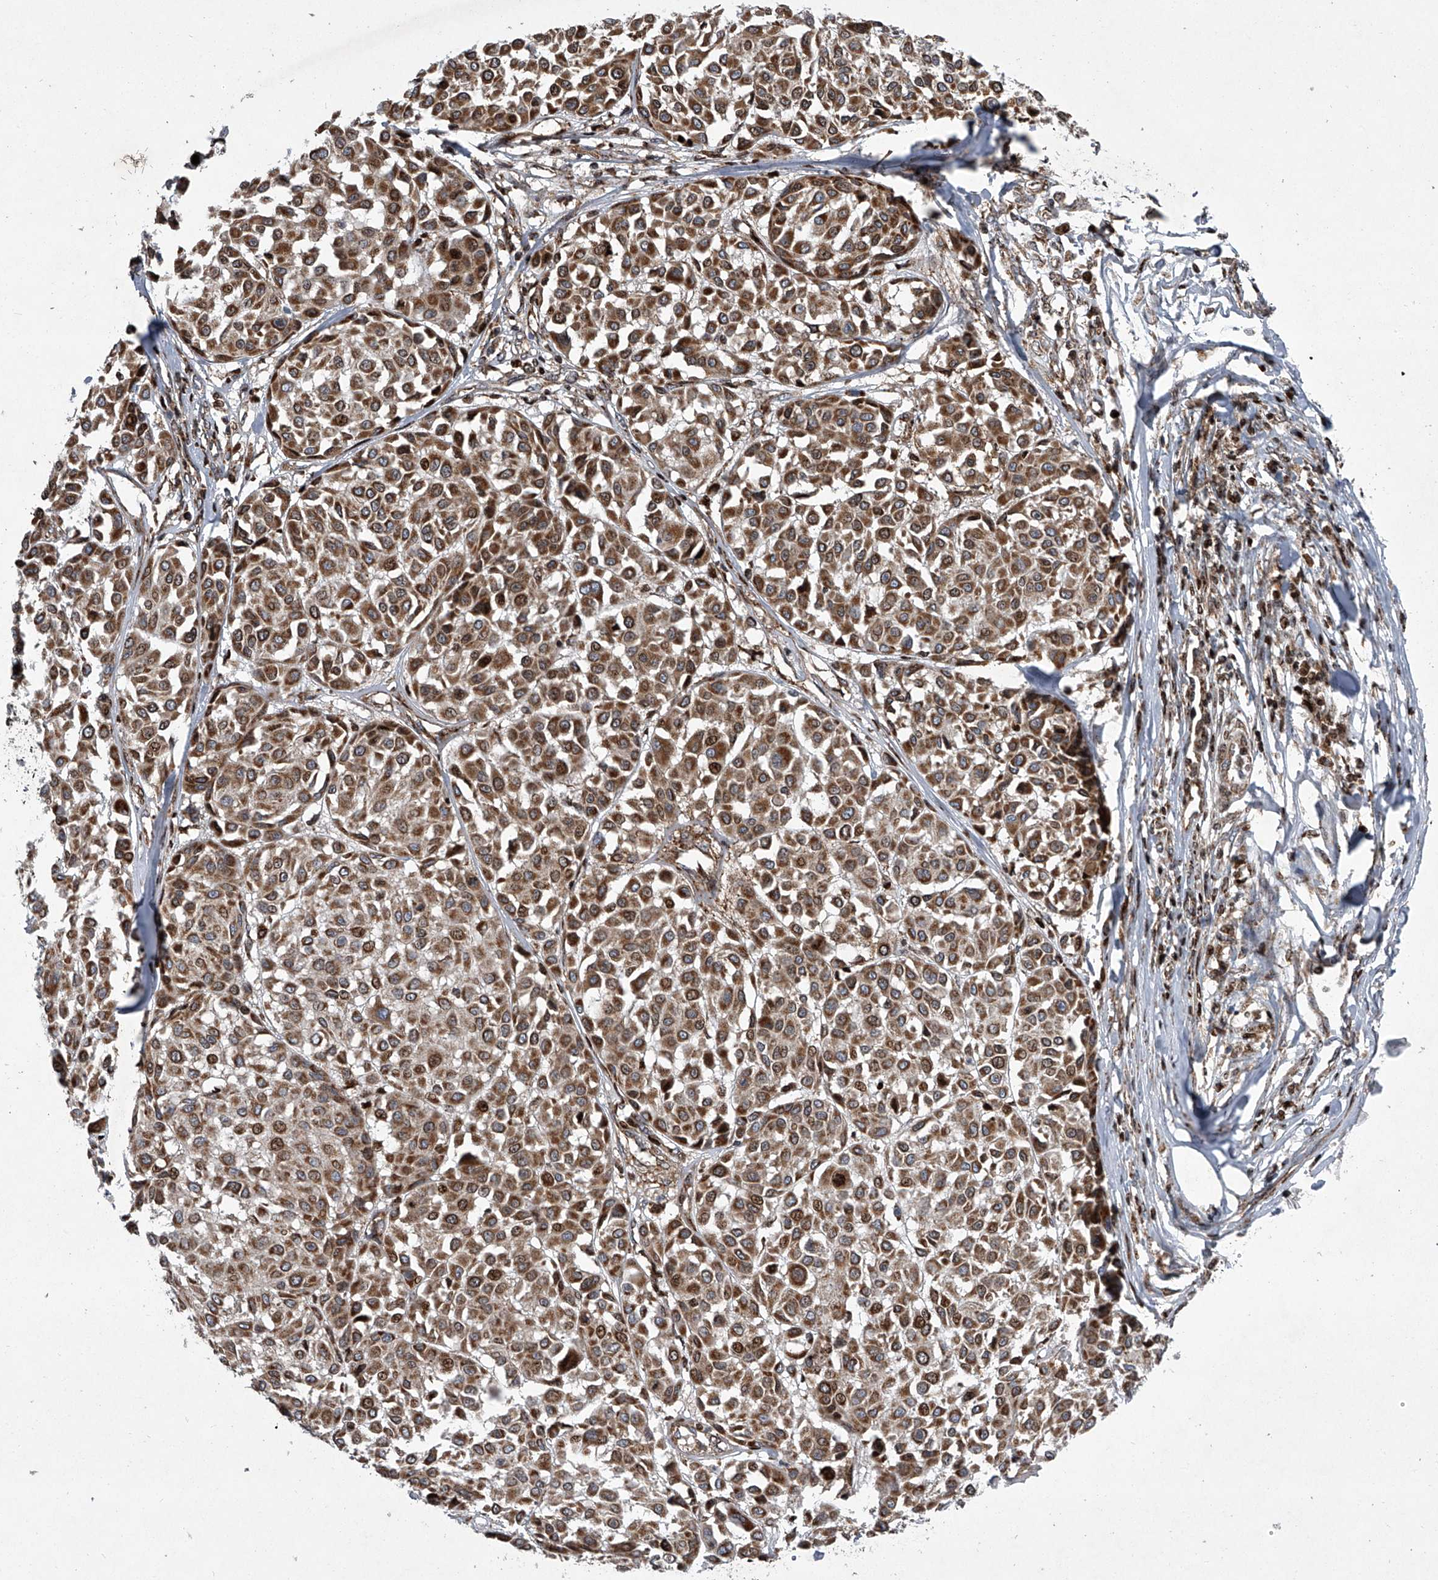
{"staining": {"intensity": "moderate", "quantity": ">75%", "location": "cytoplasmic/membranous"}, "tissue": "melanoma", "cell_type": "Tumor cells", "image_type": "cancer", "snomed": [{"axis": "morphology", "description": "Malignant melanoma, Metastatic site"}, {"axis": "topography", "description": "Soft tissue"}], "caption": "Immunohistochemistry (IHC) (DAB) staining of melanoma demonstrates moderate cytoplasmic/membranous protein positivity in about >75% of tumor cells.", "gene": "STRADA", "patient": {"sex": "male", "age": 41}}